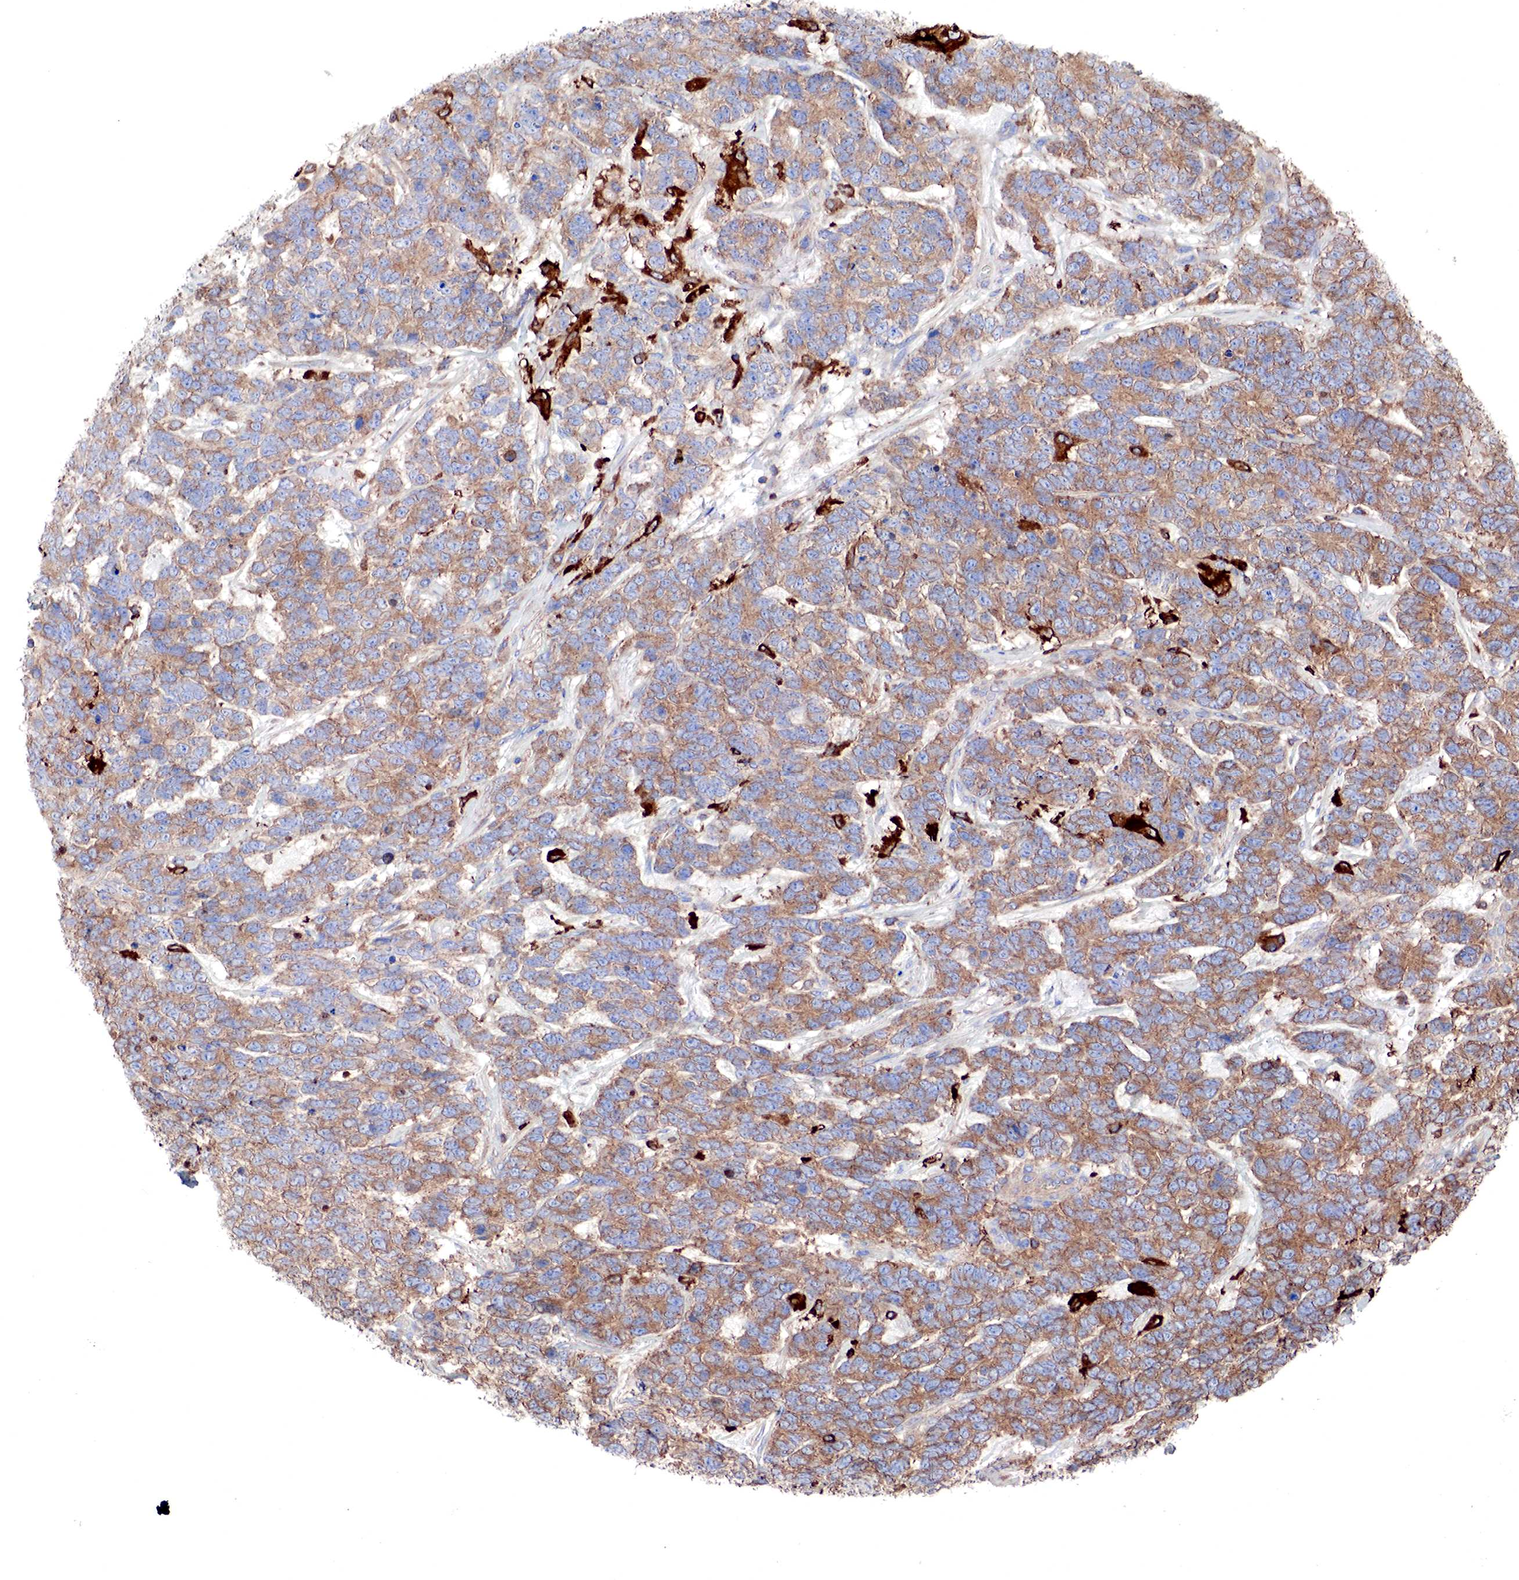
{"staining": {"intensity": "moderate", "quantity": "25%-75%", "location": "cytoplasmic/membranous"}, "tissue": "testis cancer", "cell_type": "Tumor cells", "image_type": "cancer", "snomed": [{"axis": "morphology", "description": "Carcinoma, Embryonal, NOS"}, {"axis": "topography", "description": "Testis"}], "caption": "Protein analysis of embryonal carcinoma (testis) tissue displays moderate cytoplasmic/membranous expression in about 25%-75% of tumor cells.", "gene": "G6PD", "patient": {"sex": "male", "age": 26}}